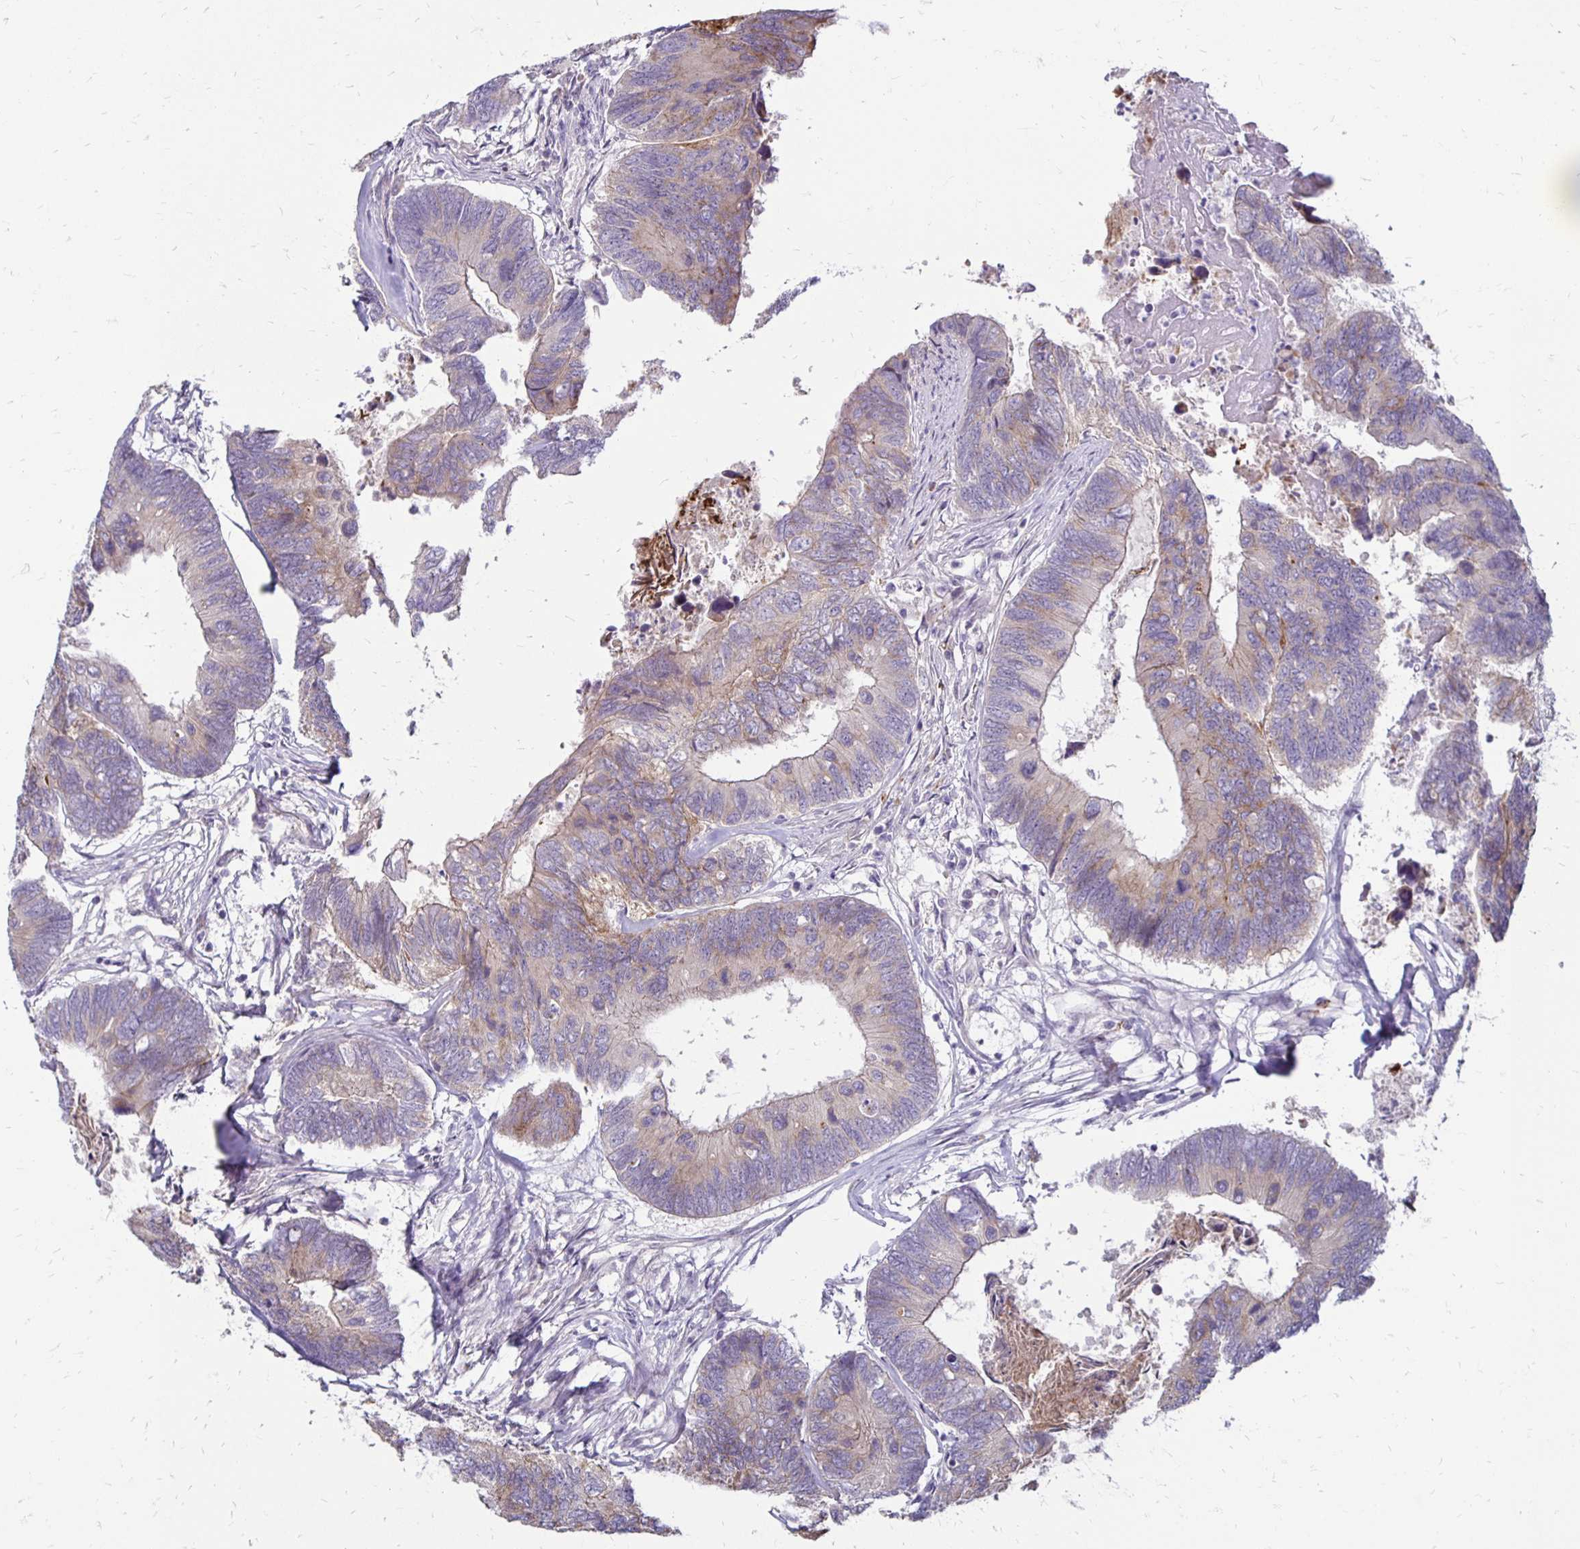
{"staining": {"intensity": "weak", "quantity": "<25%", "location": "cytoplasmic/membranous"}, "tissue": "colorectal cancer", "cell_type": "Tumor cells", "image_type": "cancer", "snomed": [{"axis": "morphology", "description": "Adenocarcinoma, NOS"}, {"axis": "topography", "description": "Colon"}], "caption": "The immunohistochemistry image has no significant expression in tumor cells of adenocarcinoma (colorectal) tissue.", "gene": "KATNBL1", "patient": {"sex": "female", "age": 67}}